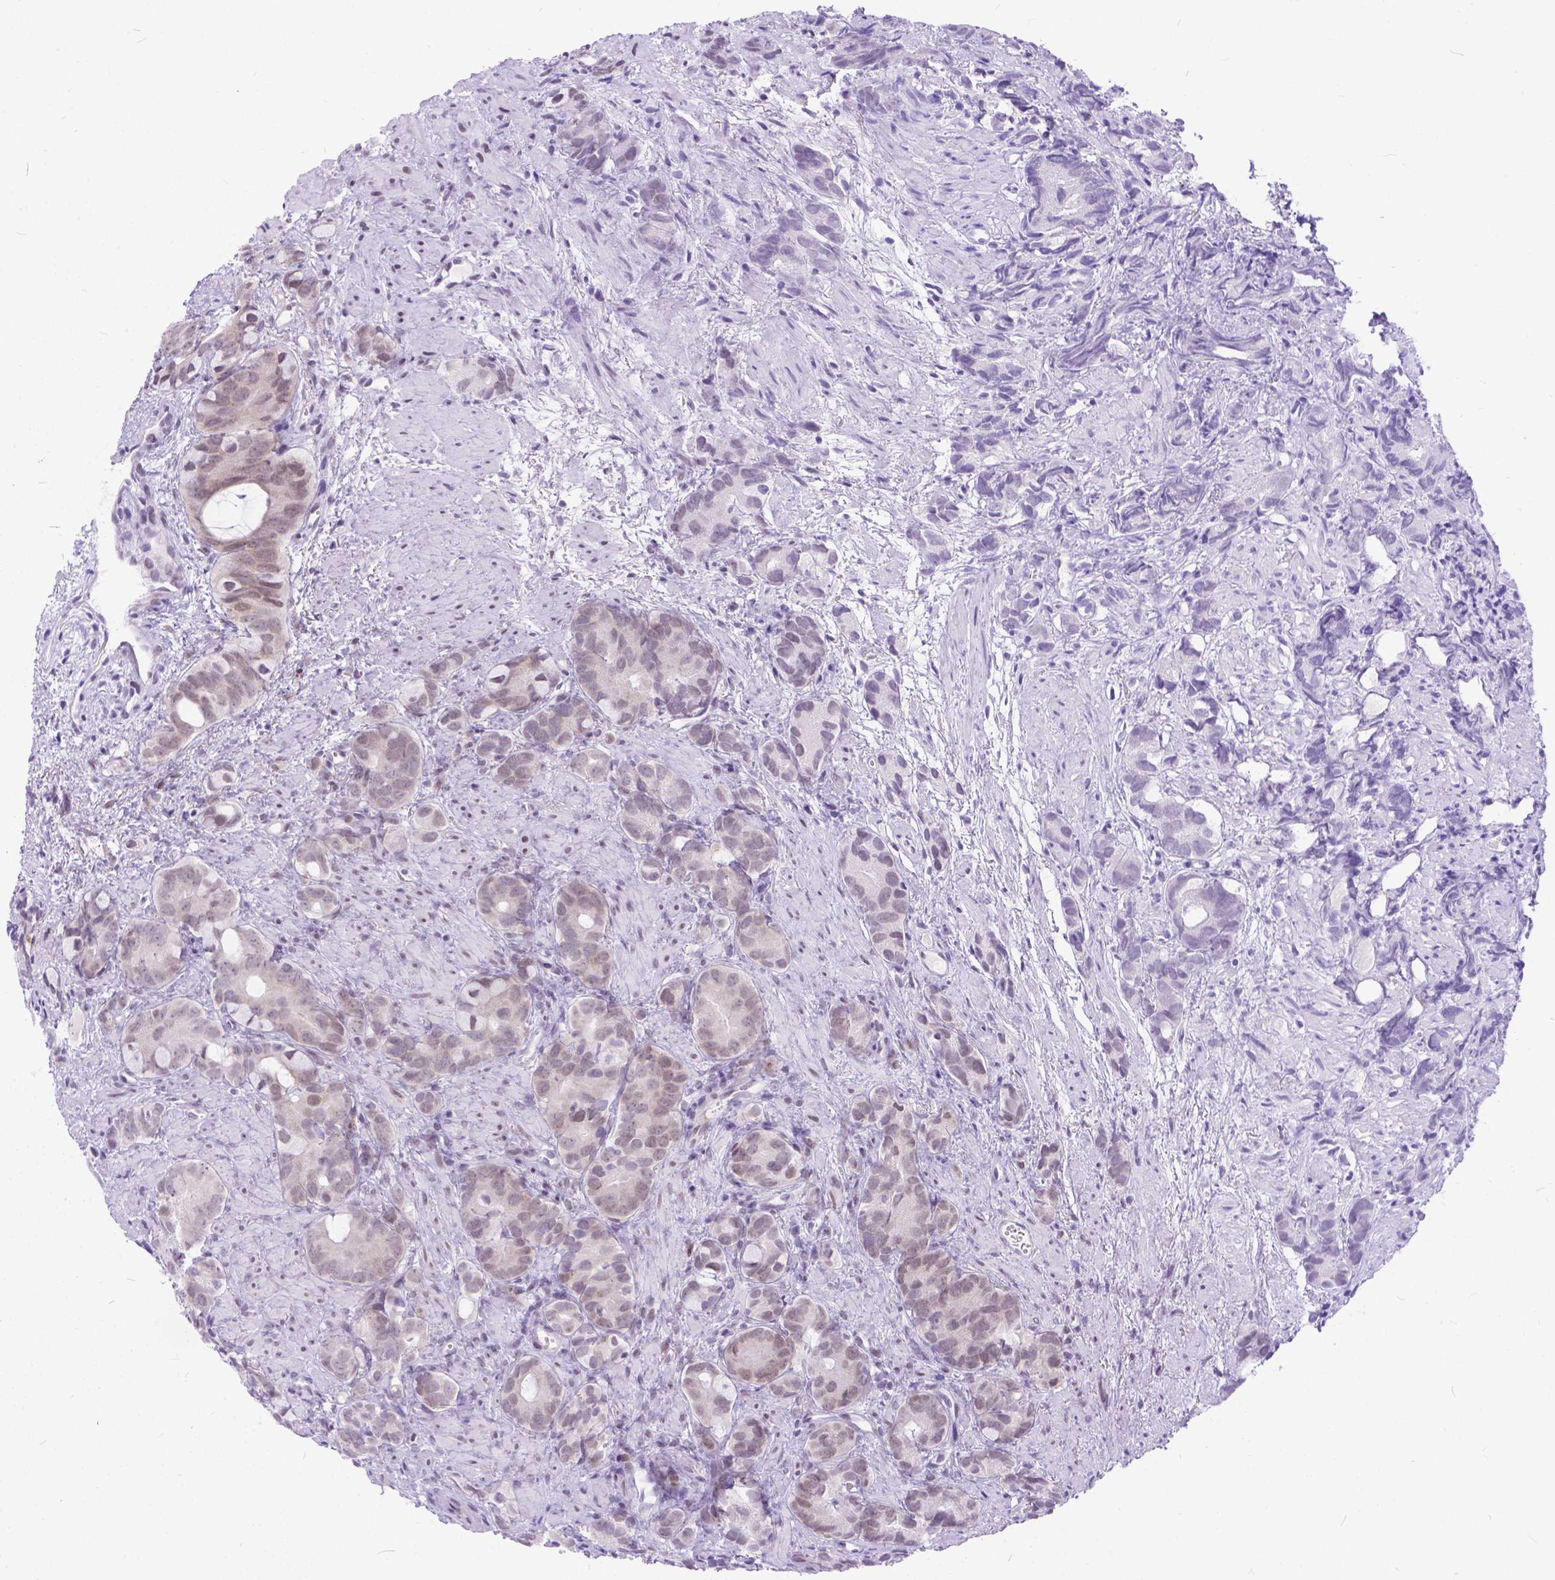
{"staining": {"intensity": "weak", "quantity": ">75%", "location": "cytoplasmic/membranous,nuclear"}, "tissue": "prostate cancer", "cell_type": "Tumor cells", "image_type": "cancer", "snomed": [{"axis": "morphology", "description": "Adenocarcinoma, High grade"}, {"axis": "topography", "description": "Prostate"}], "caption": "Immunohistochemistry (IHC) histopathology image of neoplastic tissue: human prostate cancer (adenocarcinoma (high-grade)) stained using IHC displays low levels of weak protein expression localized specifically in the cytoplasmic/membranous and nuclear of tumor cells, appearing as a cytoplasmic/membranous and nuclear brown color.", "gene": "FAM124B", "patient": {"sex": "male", "age": 84}}